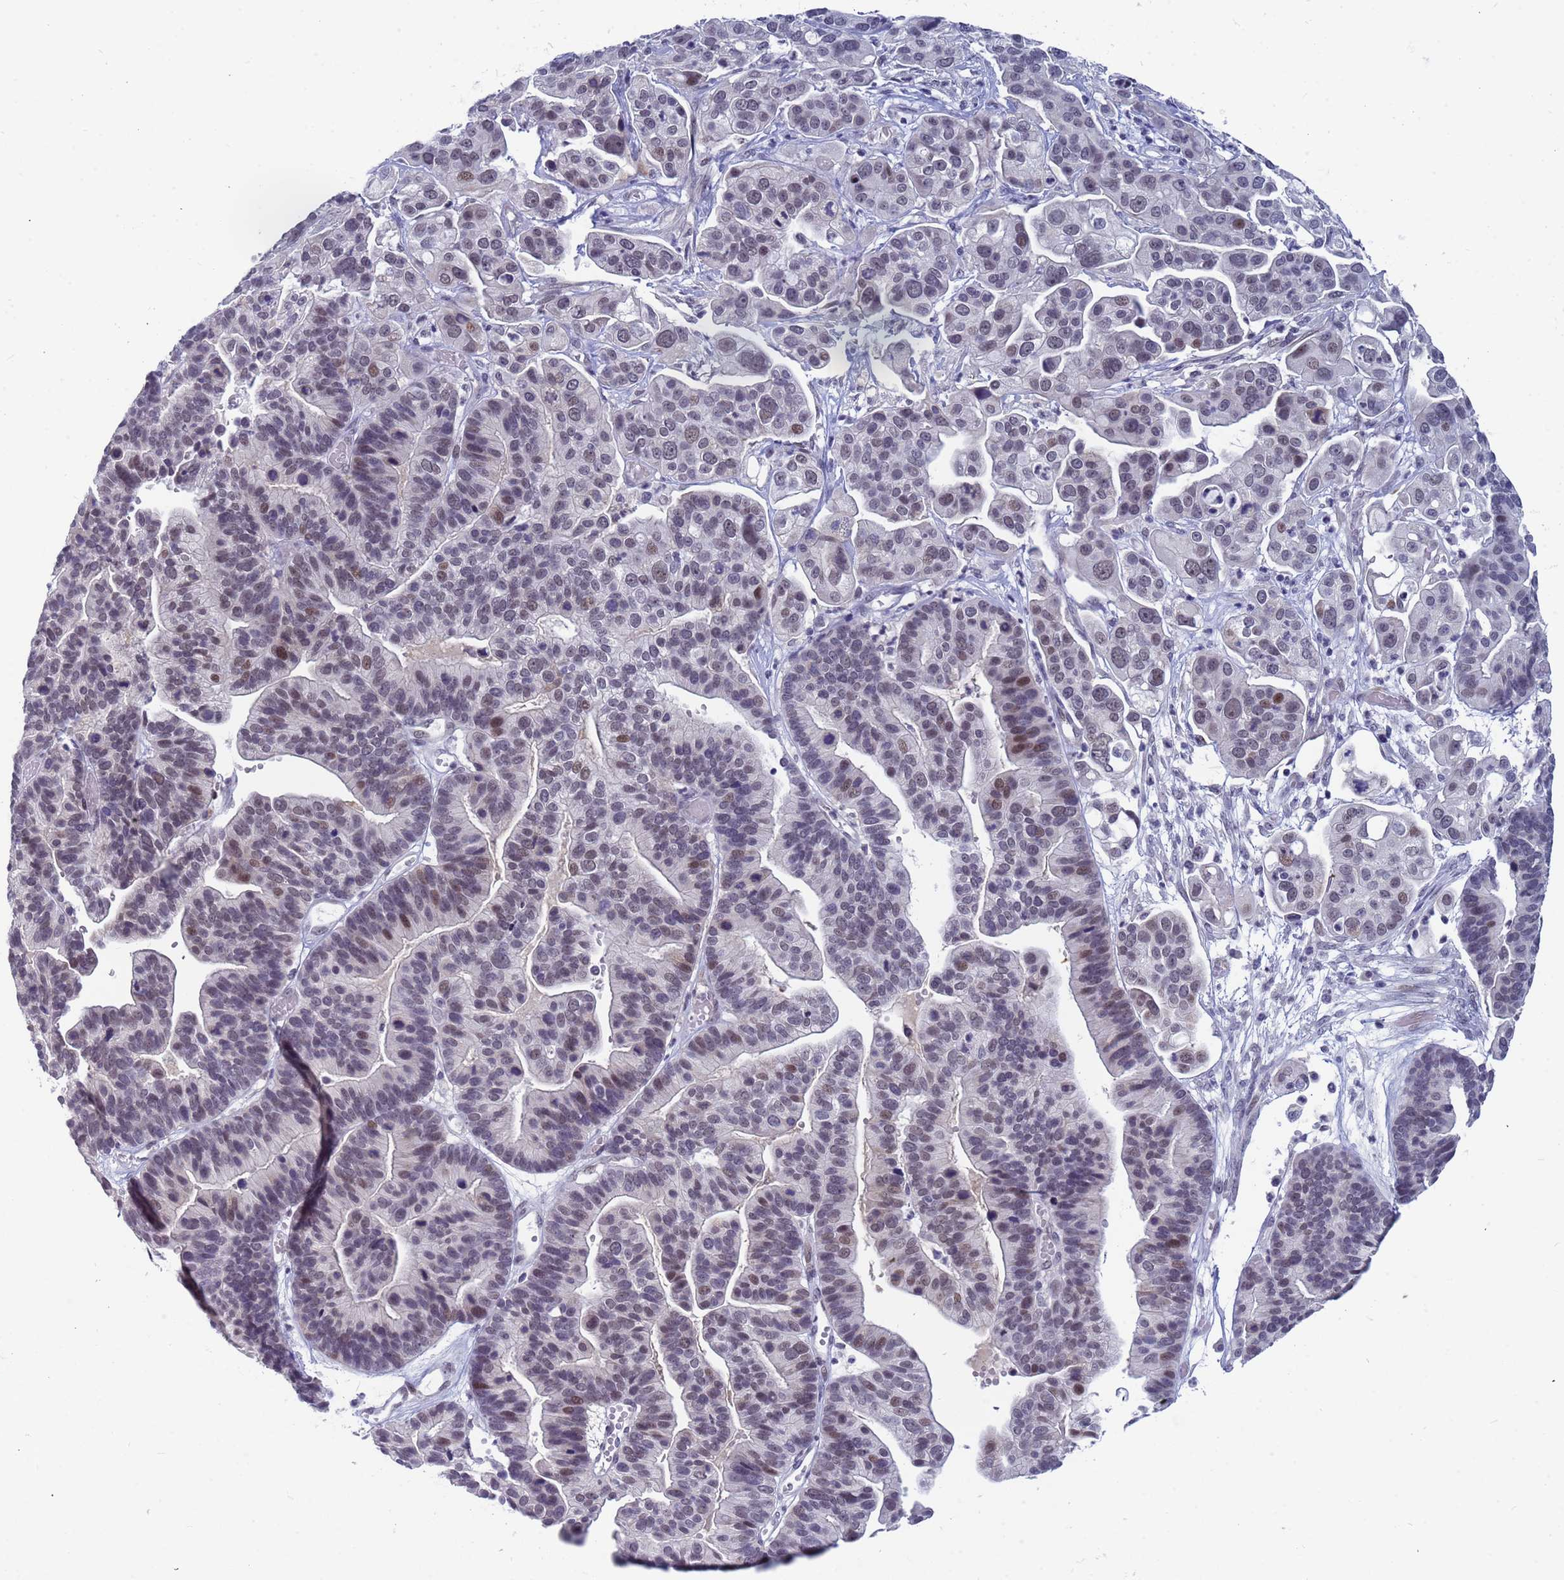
{"staining": {"intensity": "weak", "quantity": "25%-75%", "location": "nuclear"}, "tissue": "ovarian cancer", "cell_type": "Tumor cells", "image_type": "cancer", "snomed": [{"axis": "morphology", "description": "Cystadenocarcinoma, serous, NOS"}, {"axis": "topography", "description": "Ovary"}], "caption": "The immunohistochemical stain labels weak nuclear expression in tumor cells of serous cystadenocarcinoma (ovarian) tissue. The staining was performed using DAB to visualize the protein expression in brown, while the nuclei were stained in blue with hematoxylin (Magnification: 20x).", "gene": "CXorf65", "patient": {"sex": "female", "age": 56}}